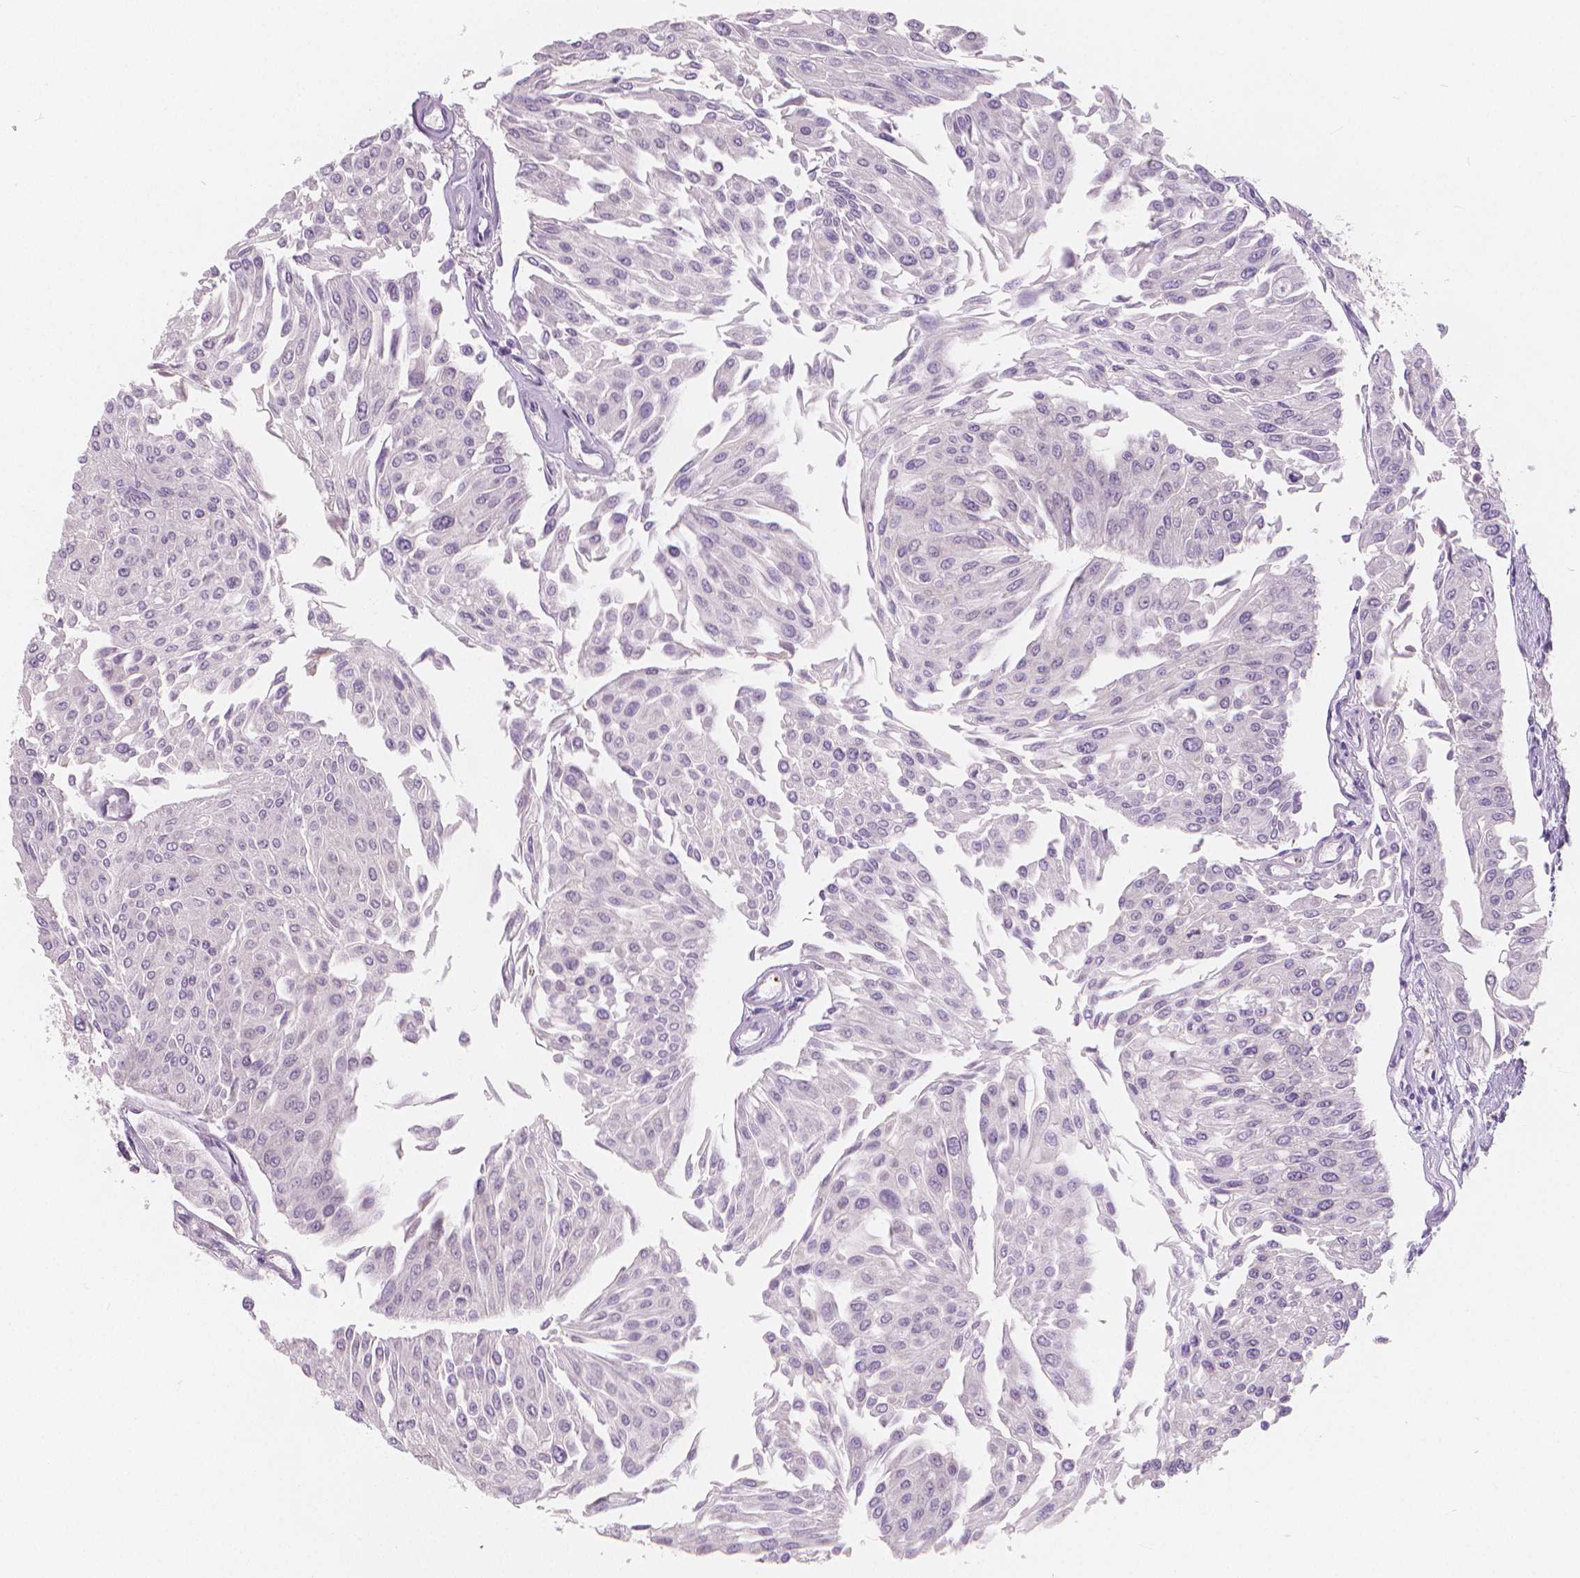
{"staining": {"intensity": "negative", "quantity": "none", "location": "none"}, "tissue": "urothelial cancer", "cell_type": "Tumor cells", "image_type": "cancer", "snomed": [{"axis": "morphology", "description": "Urothelial carcinoma, NOS"}, {"axis": "topography", "description": "Urinary bladder"}], "caption": "Histopathology image shows no protein expression in tumor cells of urothelial cancer tissue.", "gene": "APOA4", "patient": {"sex": "male", "age": 67}}